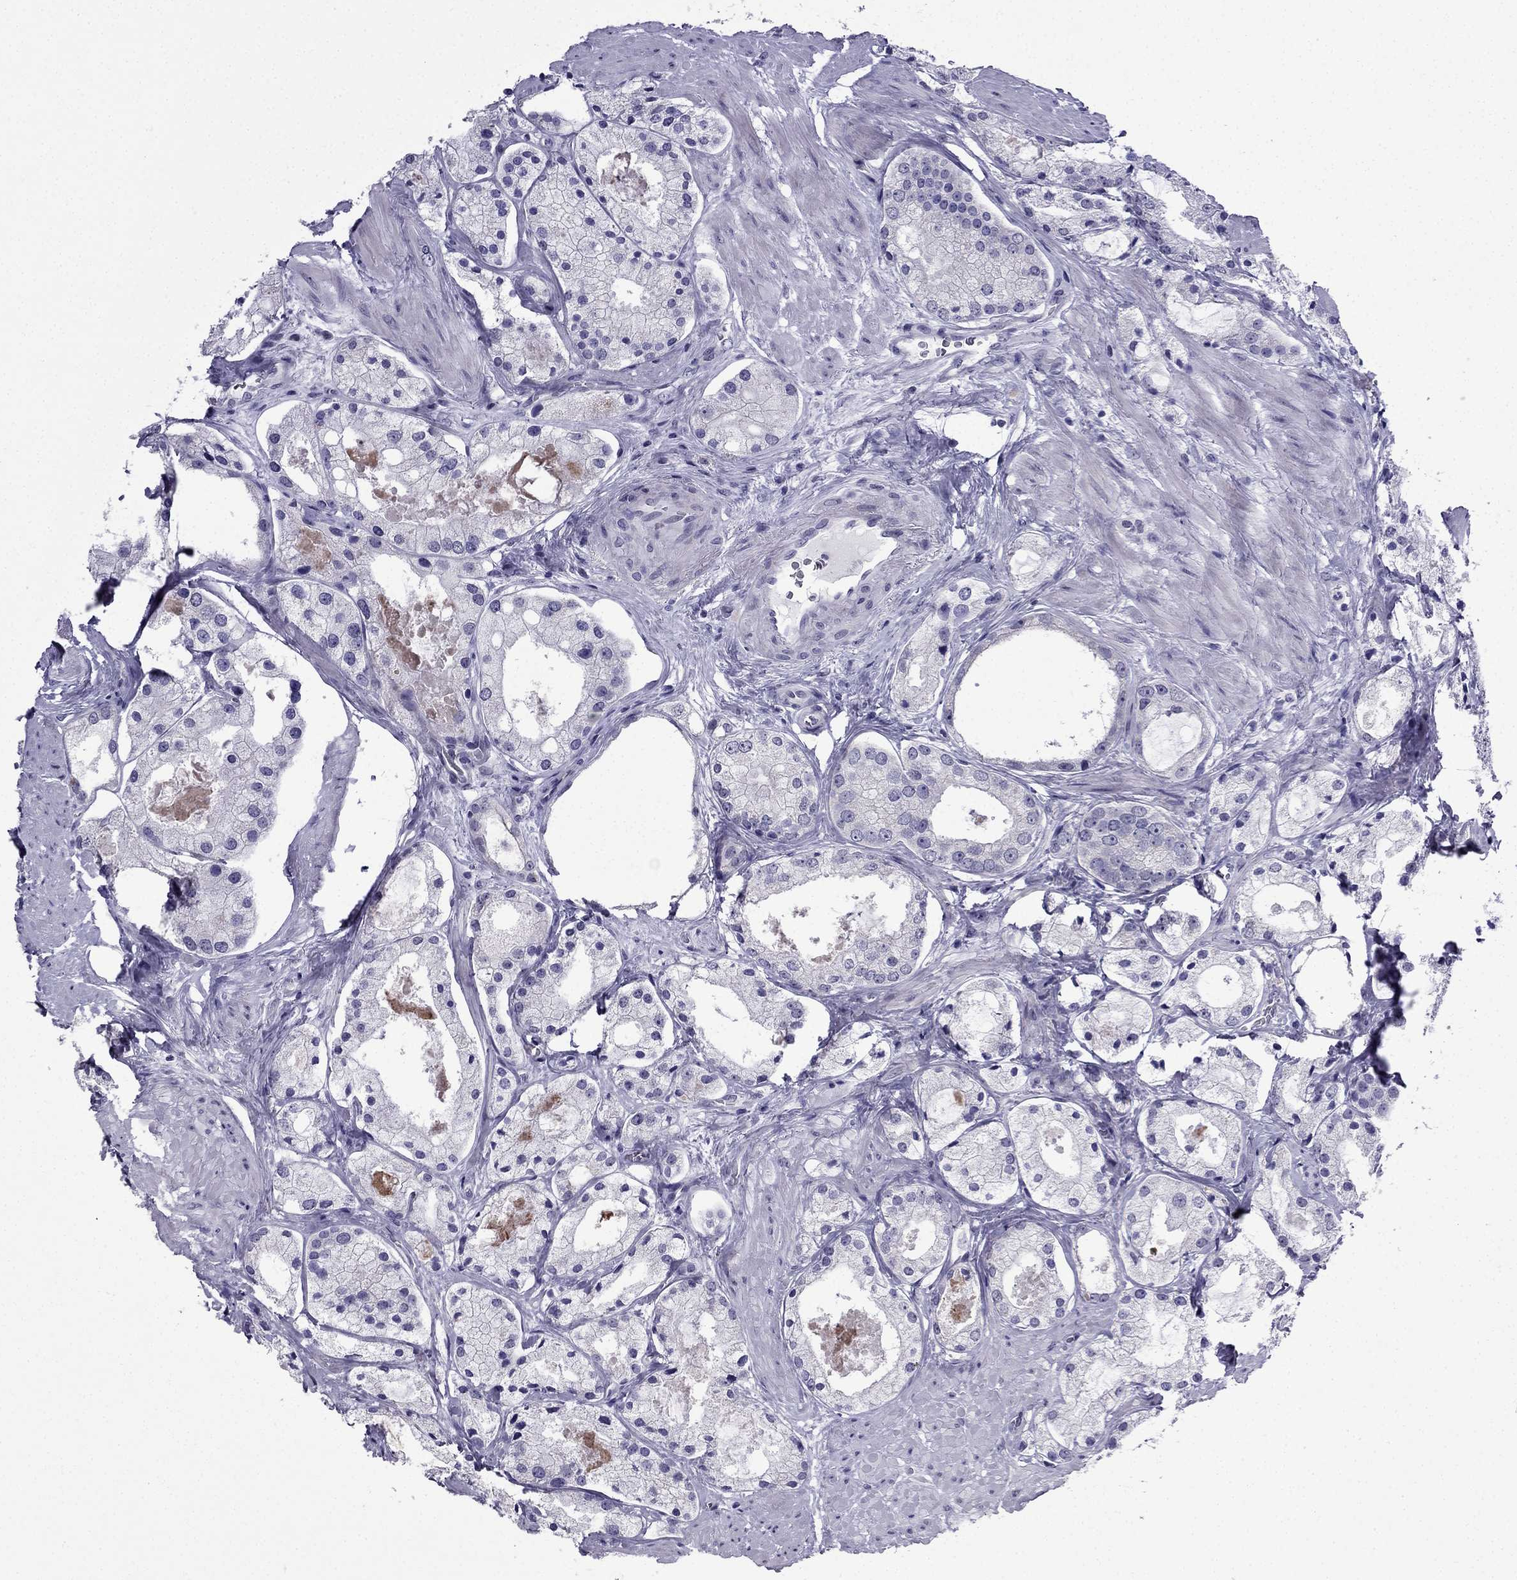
{"staining": {"intensity": "negative", "quantity": "none", "location": "none"}, "tissue": "prostate cancer", "cell_type": "Tumor cells", "image_type": "cancer", "snomed": [{"axis": "morphology", "description": "Adenocarcinoma, NOS"}, {"axis": "morphology", "description": "Adenocarcinoma, High grade"}, {"axis": "topography", "description": "Prostate"}], "caption": "Human prostate adenocarcinoma stained for a protein using immunohistochemistry (IHC) reveals no expression in tumor cells.", "gene": "POM121L12", "patient": {"sex": "male", "age": 64}}